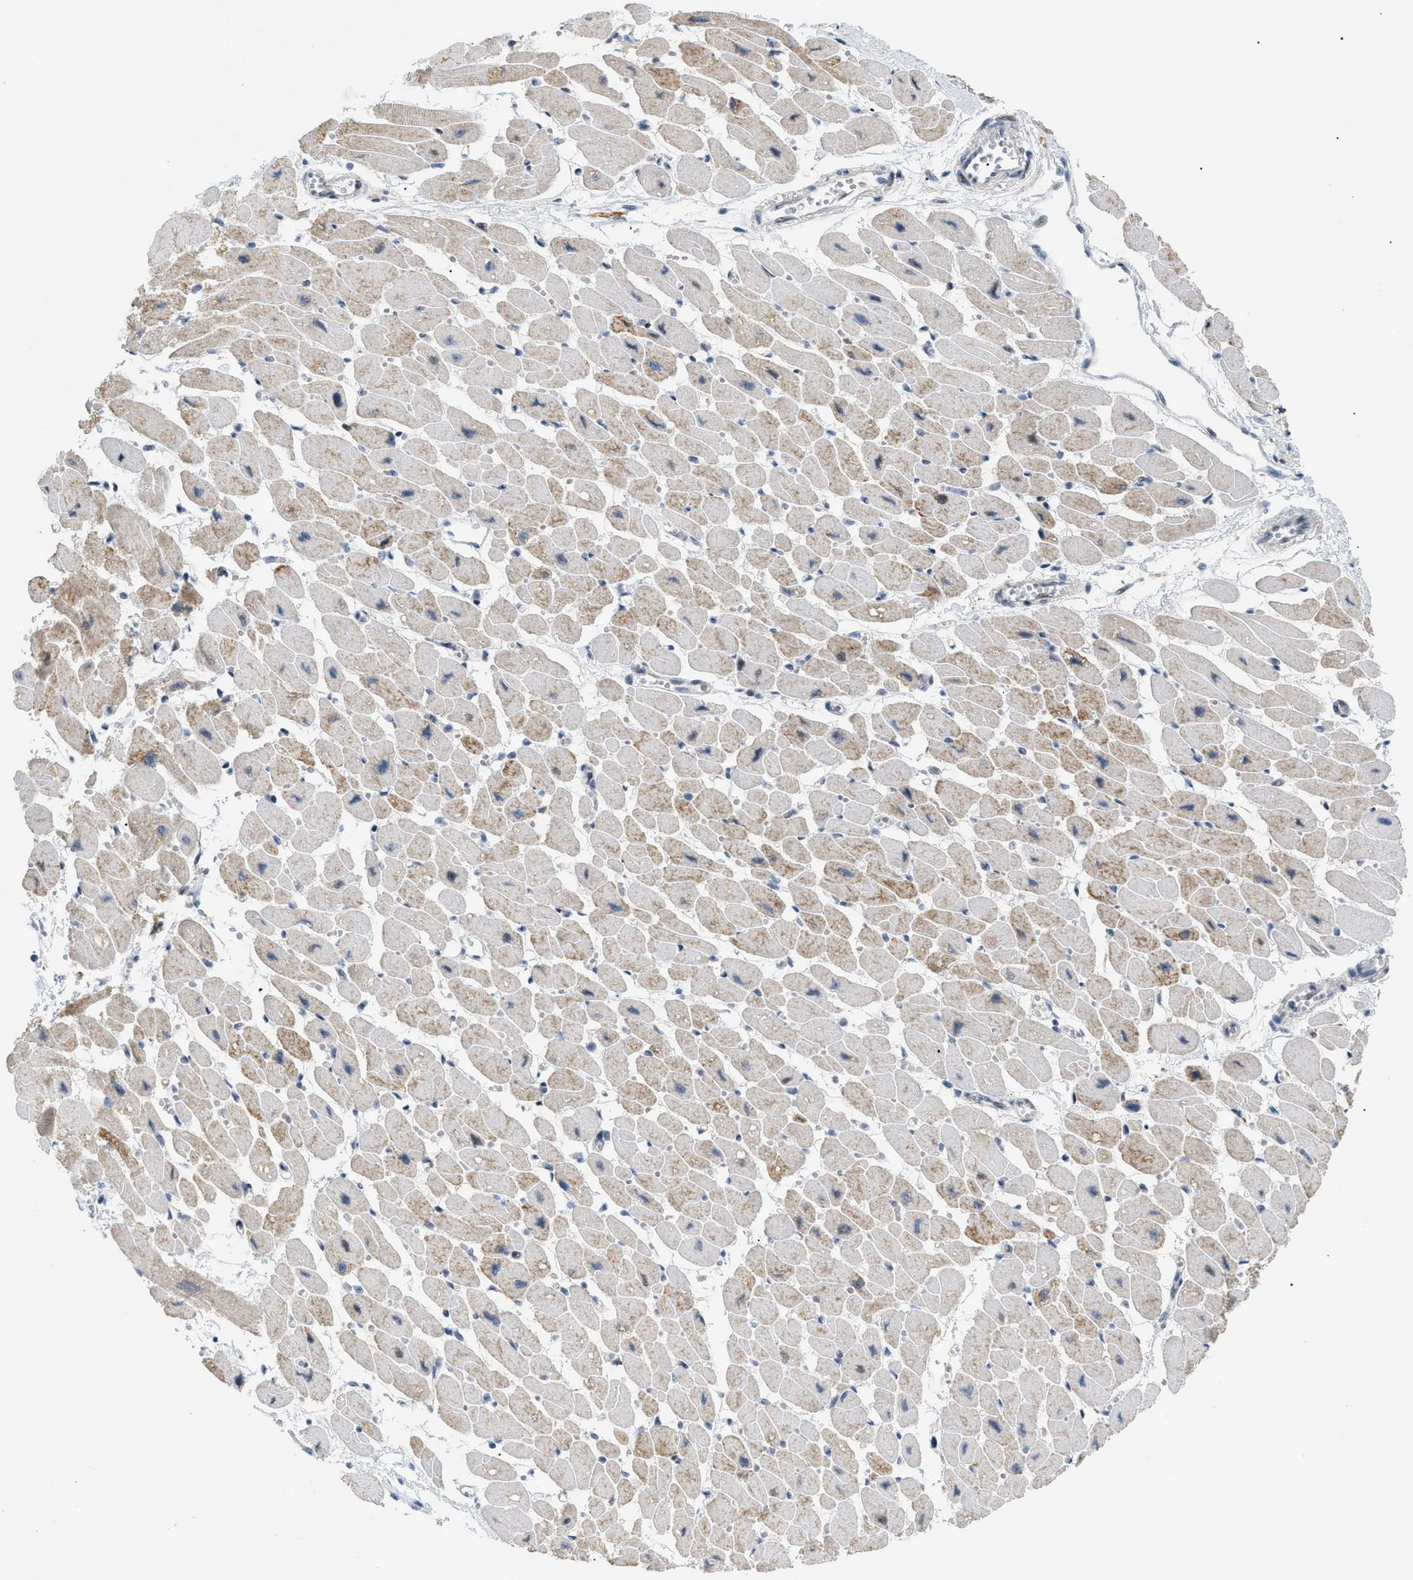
{"staining": {"intensity": "moderate", "quantity": "25%-75%", "location": "cytoplasmic/membranous,nuclear"}, "tissue": "heart muscle", "cell_type": "Cardiomyocytes", "image_type": "normal", "snomed": [{"axis": "morphology", "description": "Normal tissue, NOS"}, {"axis": "topography", "description": "Heart"}], "caption": "Brown immunohistochemical staining in benign human heart muscle demonstrates moderate cytoplasmic/membranous,nuclear positivity in about 25%-75% of cardiomyocytes. Nuclei are stained in blue.", "gene": "MED1", "patient": {"sex": "female", "age": 54}}